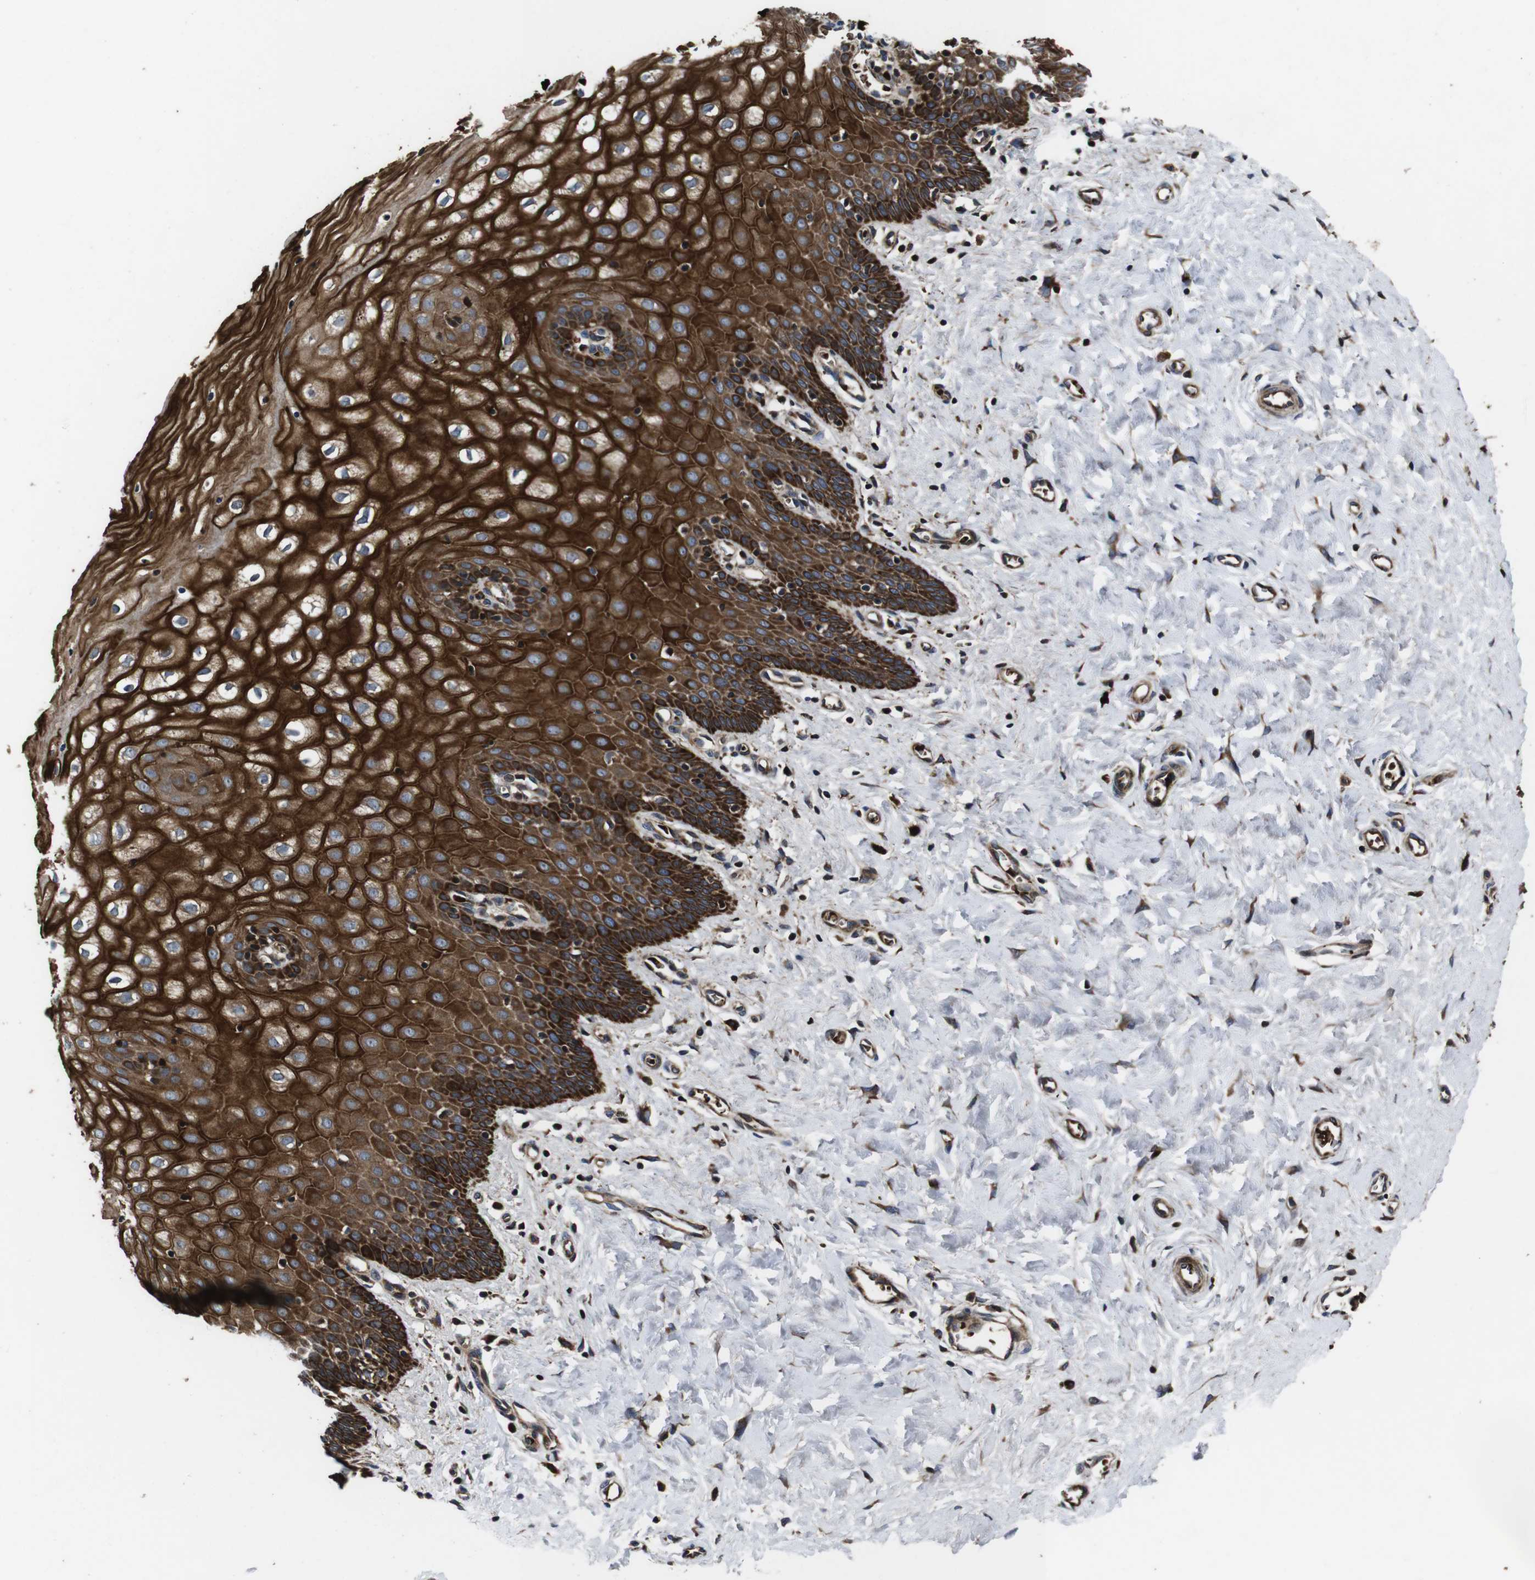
{"staining": {"intensity": "strong", "quantity": ">75%", "location": "cytoplasmic/membranous"}, "tissue": "cervix", "cell_type": "Glandular cells", "image_type": "normal", "snomed": [{"axis": "morphology", "description": "Normal tissue, NOS"}, {"axis": "topography", "description": "Cervix"}], "caption": "Brown immunohistochemical staining in unremarkable human cervix shows strong cytoplasmic/membranous staining in approximately >75% of glandular cells.", "gene": "SMYD3", "patient": {"sex": "female", "age": 55}}